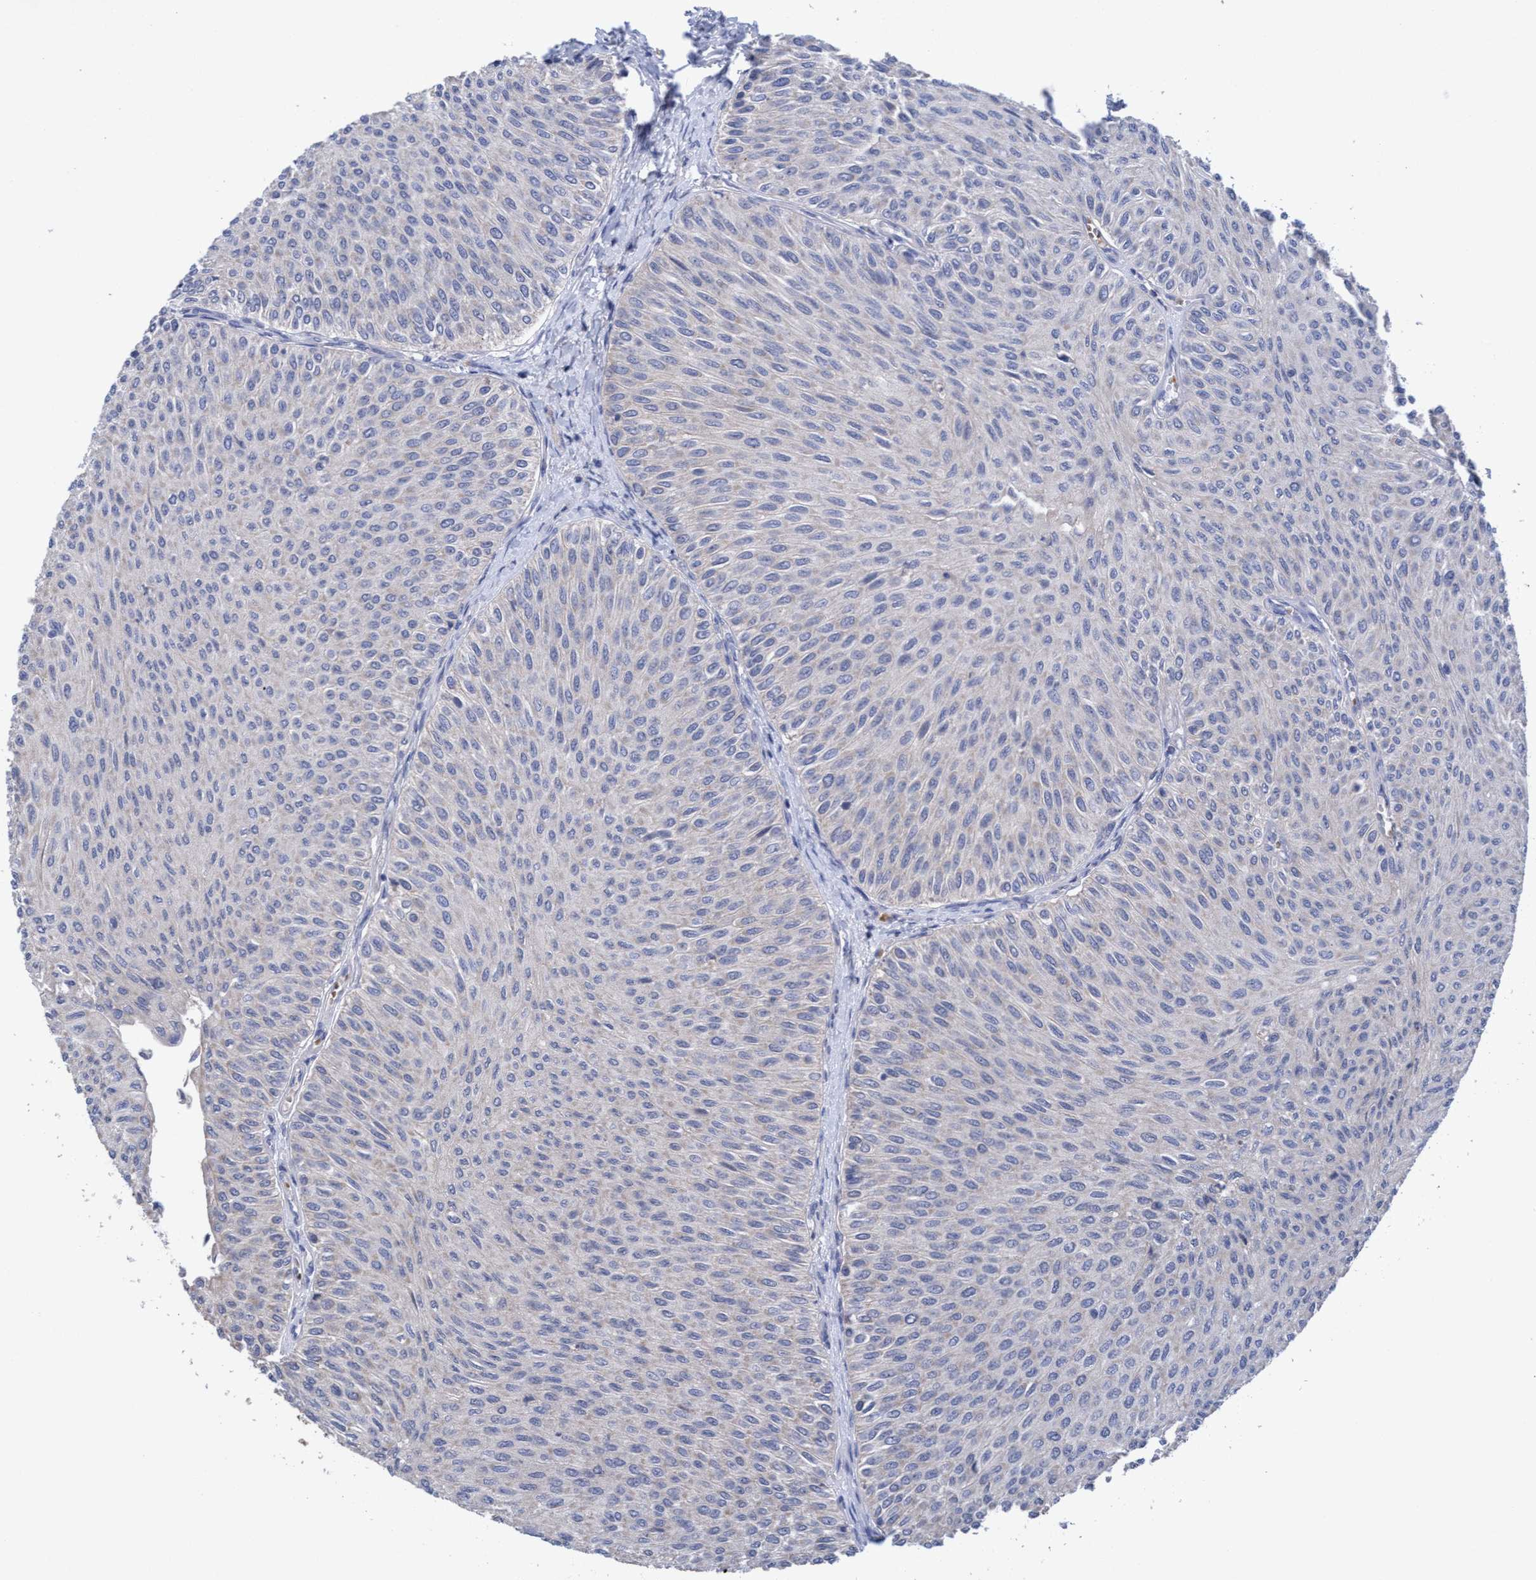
{"staining": {"intensity": "negative", "quantity": "none", "location": "none"}, "tissue": "urothelial cancer", "cell_type": "Tumor cells", "image_type": "cancer", "snomed": [{"axis": "morphology", "description": "Urothelial carcinoma, Low grade"}, {"axis": "topography", "description": "Urinary bladder"}], "caption": "An immunohistochemistry (IHC) photomicrograph of low-grade urothelial carcinoma is shown. There is no staining in tumor cells of low-grade urothelial carcinoma.", "gene": "SEMA4D", "patient": {"sex": "male", "age": 78}}